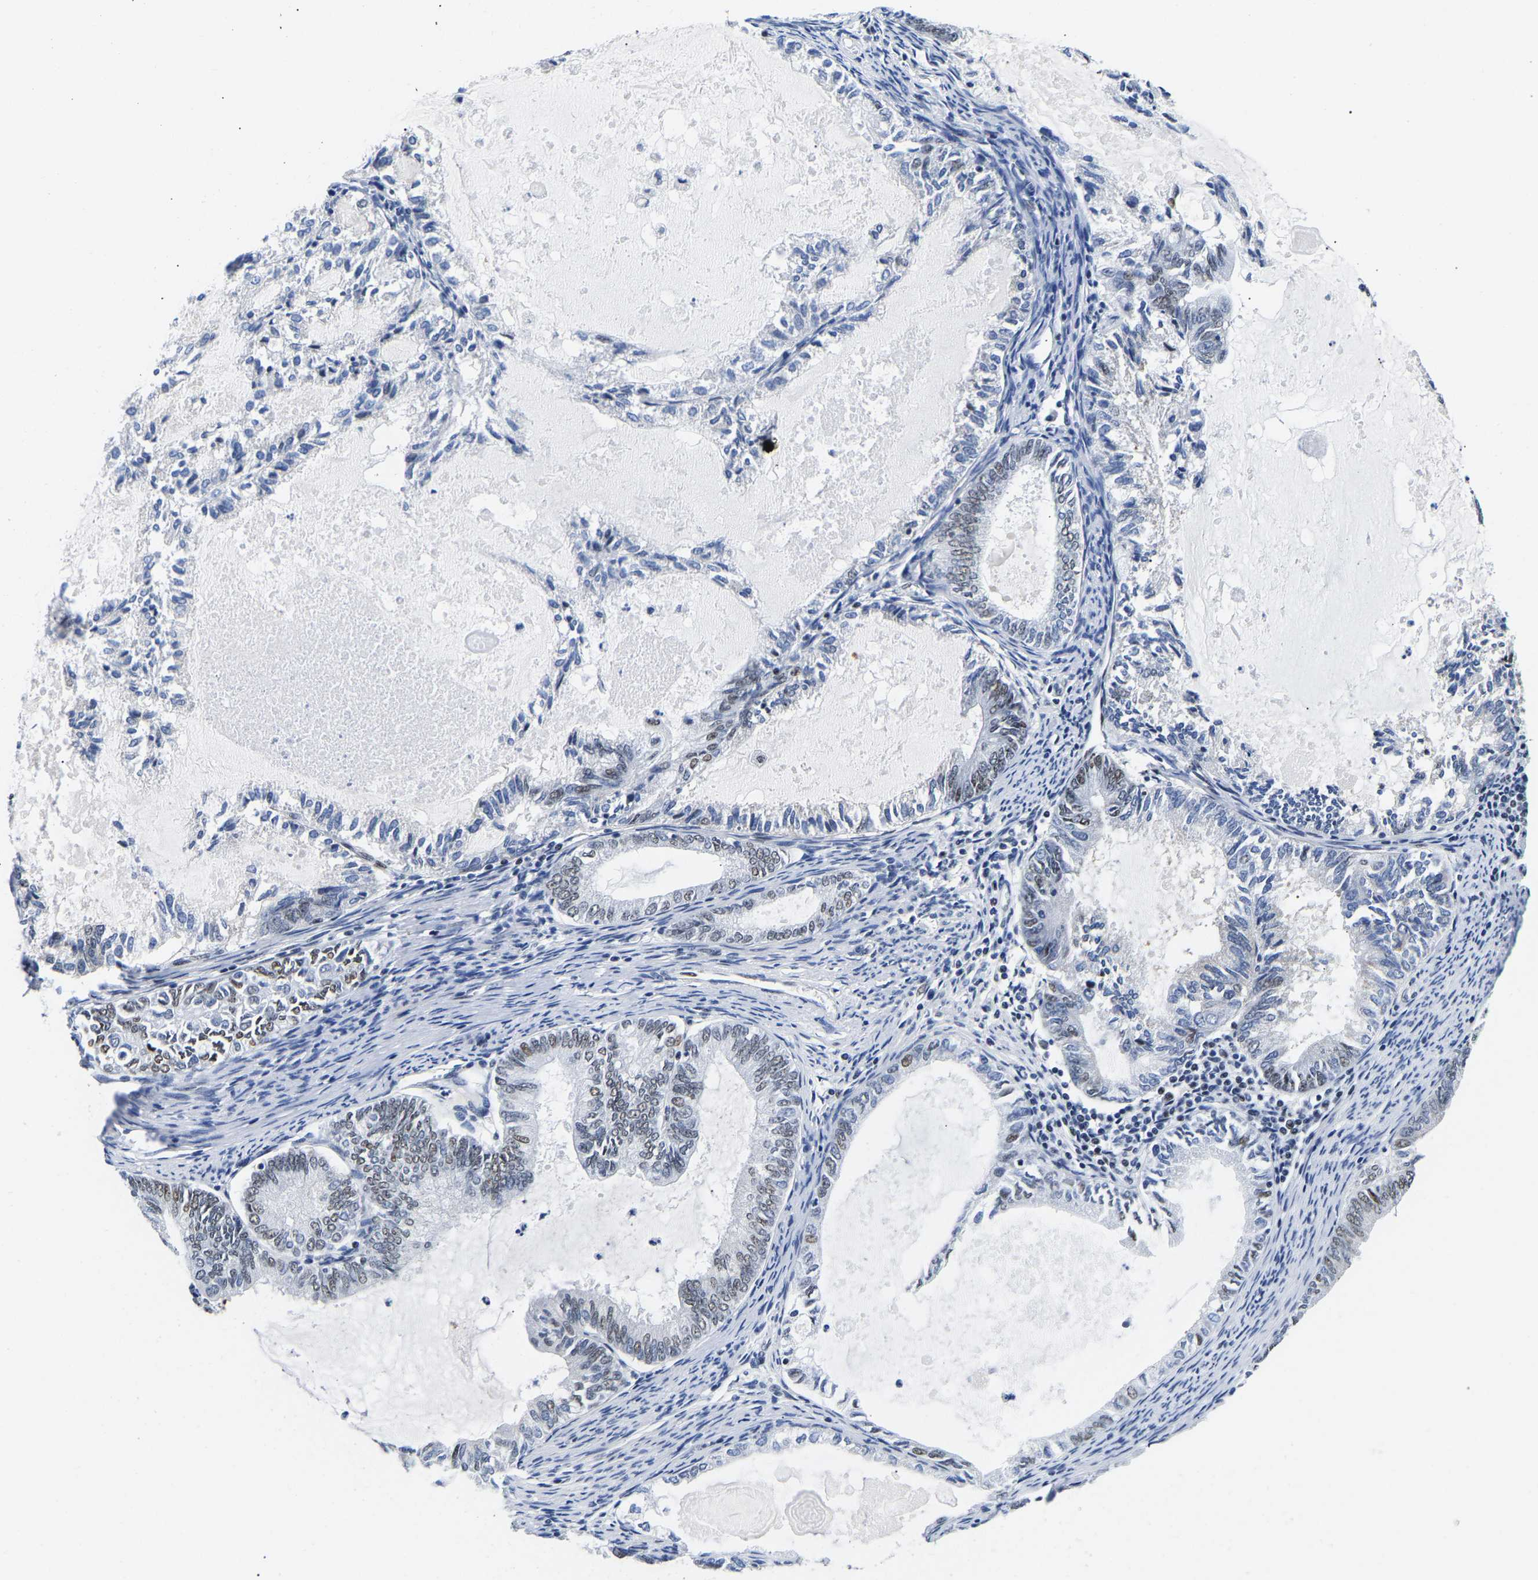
{"staining": {"intensity": "weak", "quantity": "<25%", "location": "nuclear"}, "tissue": "endometrial cancer", "cell_type": "Tumor cells", "image_type": "cancer", "snomed": [{"axis": "morphology", "description": "Adenocarcinoma, NOS"}, {"axis": "topography", "description": "Endometrium"}], "caption": "Endometrial cancer (adenocarcinoma) was stained to show a protein in brown. There is no significant positivity in tumor cells.", "gene": "PTRHD1", "patient": {"sex": "female", "age": 86}}